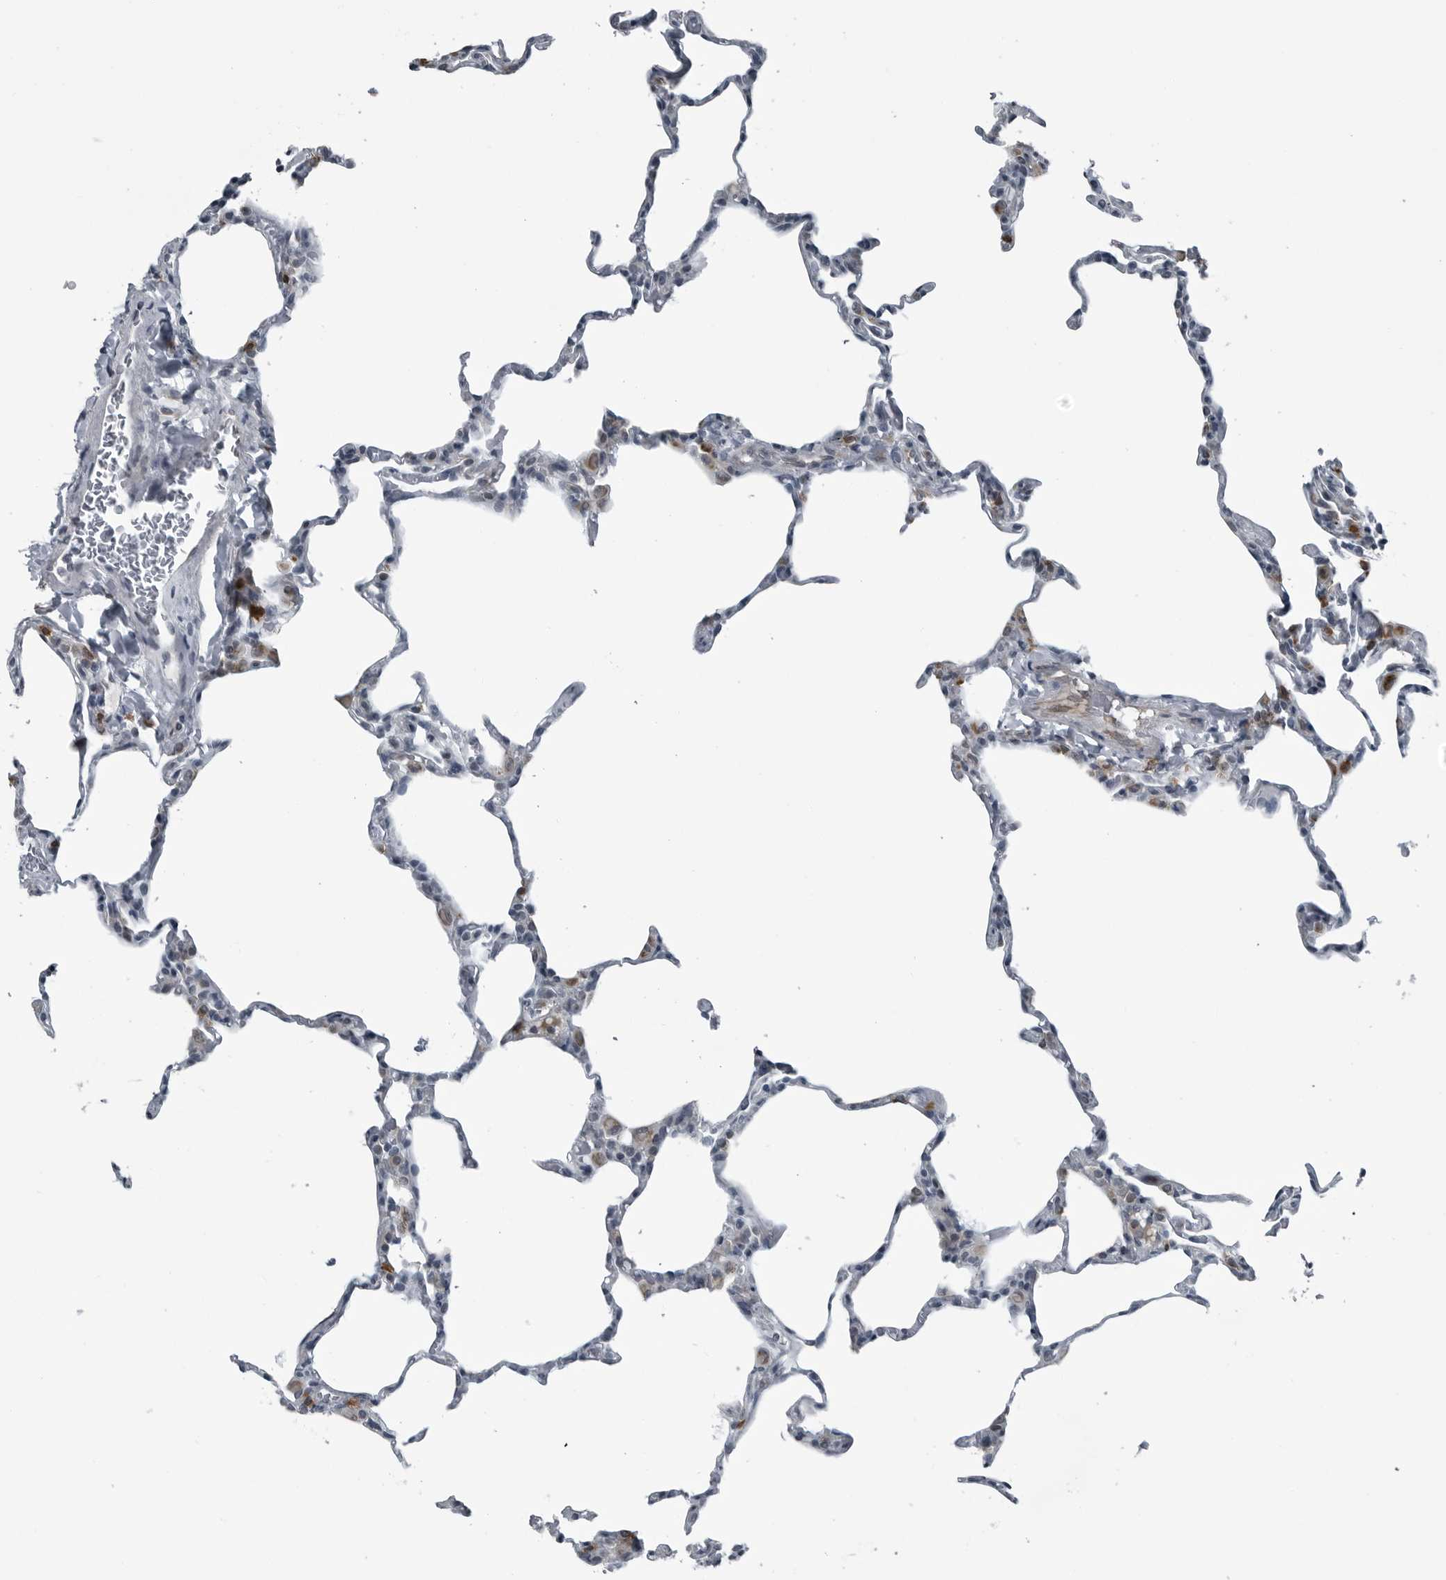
{"staining": {"intensity": "negative", "quantity": "none", "location": "none"}, "tissue": "lung", "cell_type": "Alveolar cells", "image_type": "normal", "snomed": [{"axis": "morphology", "description": "Normal tissue, NOS"}, {"axis": "topography", "description": "Lung"}], "caption": "DAB (3,3'-diaminobenzidine) immunohistochemical staining of benign lung shows no significant staining in alveolar cells. (Stains: DAB (3,3'-diaminobenzidine) immunohistochemistry (IHC) with hematoxylin counter stain, Microscopy: brightfield microscopy at high magnification).", "gene": "GAK", "patient": {"sex": "male", "age": 20}}